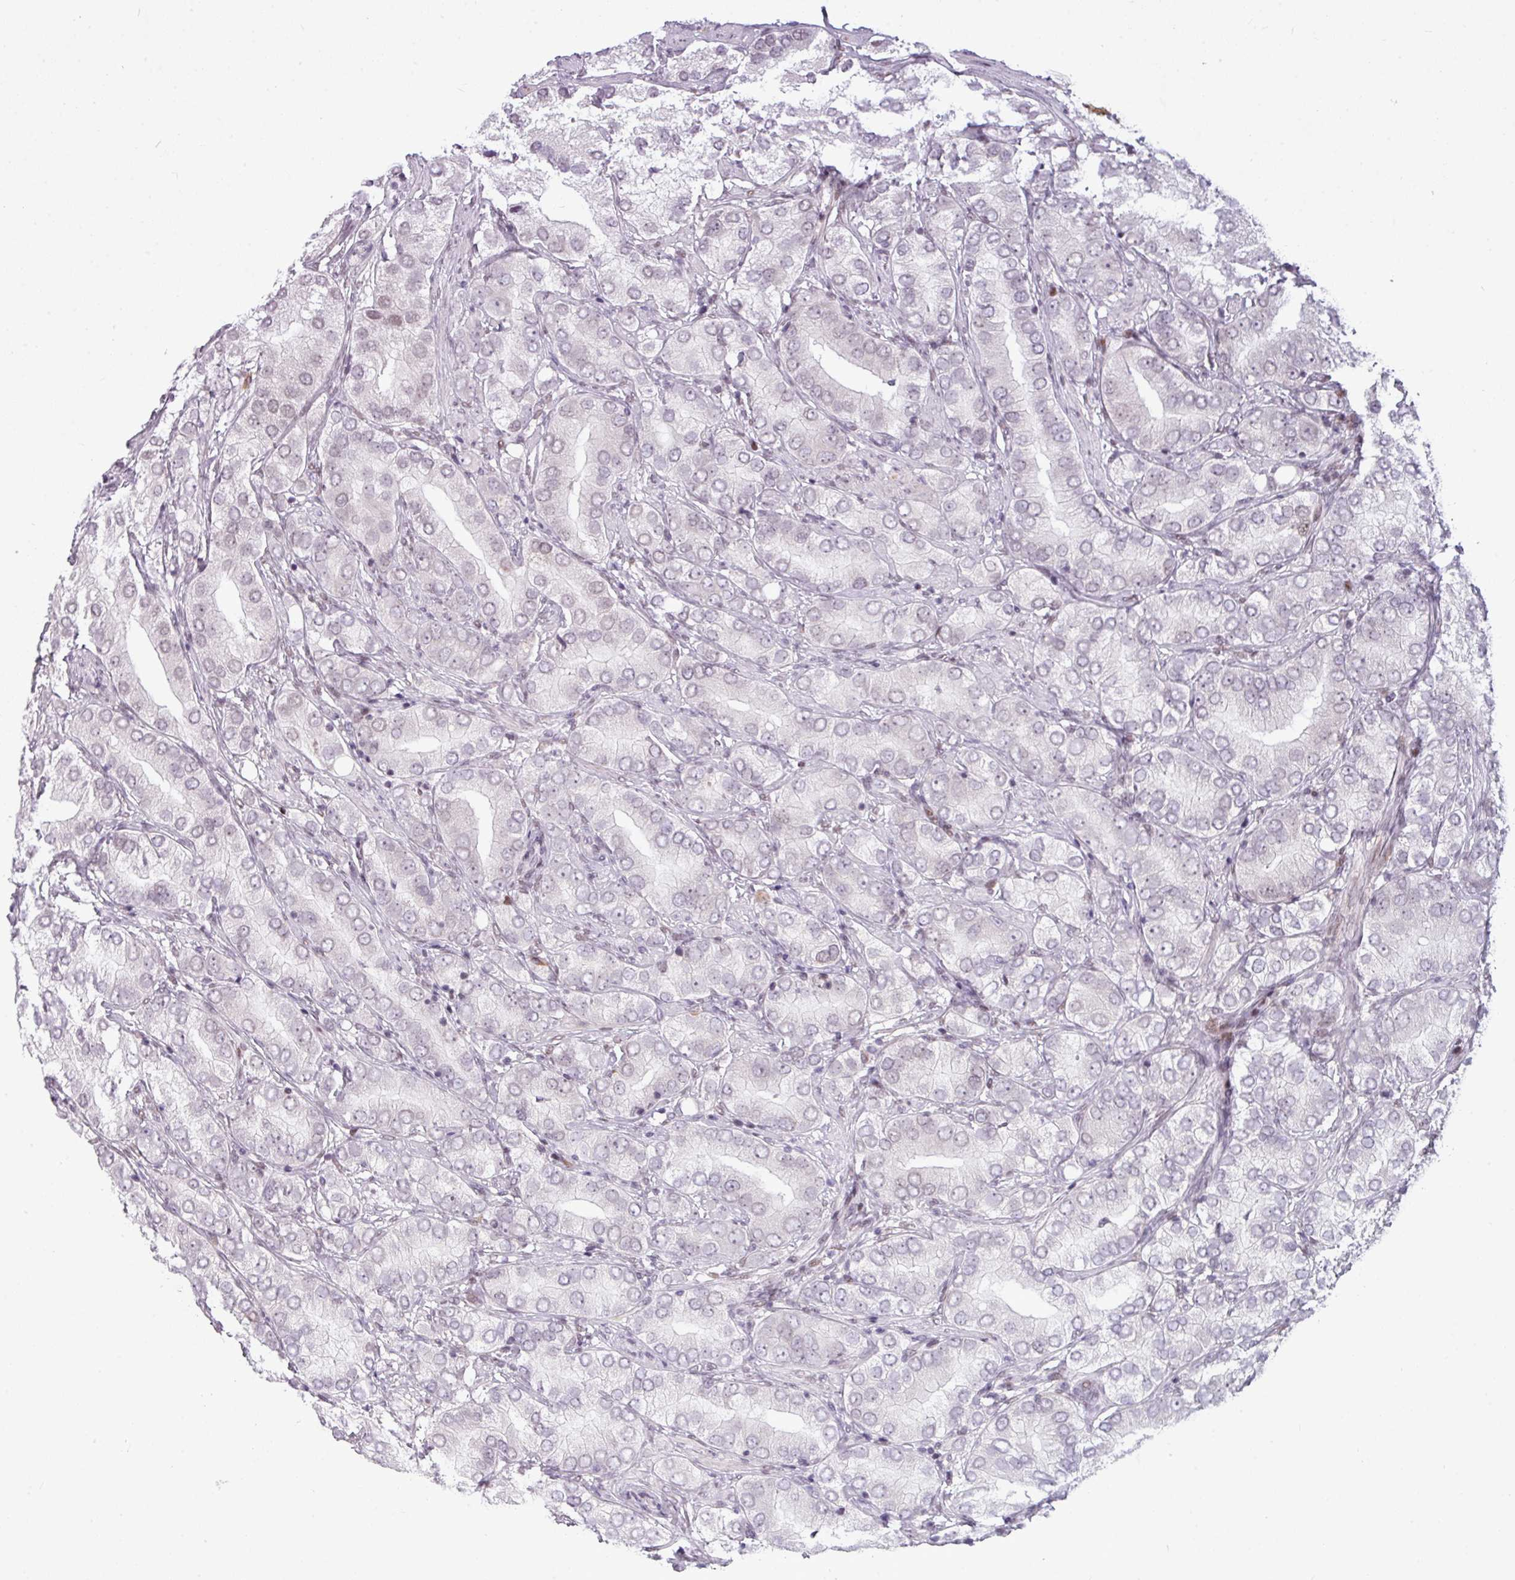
{"staining": {"intensity": "negative", "quantity": "none", "location": "none"}, "tissue": "prostate cancer", "cell_type": "Tumor cells", "image_type": "cancer", "snomed": [{"axis": "morphology", "description": "Adenocarcinoma, High grade"}, {"axis": "topography", "description": "Prostate"}], "caption": "High magnification brightfield microscopy of adenocarcinoma (high-grade) (prostate) stained with DAB (brown) and counterstained with hematoxylin (blue): tumor cells show no significant expression.", "gene": "SLC66A2", "patient": {"sex": "male", "age": 82}}